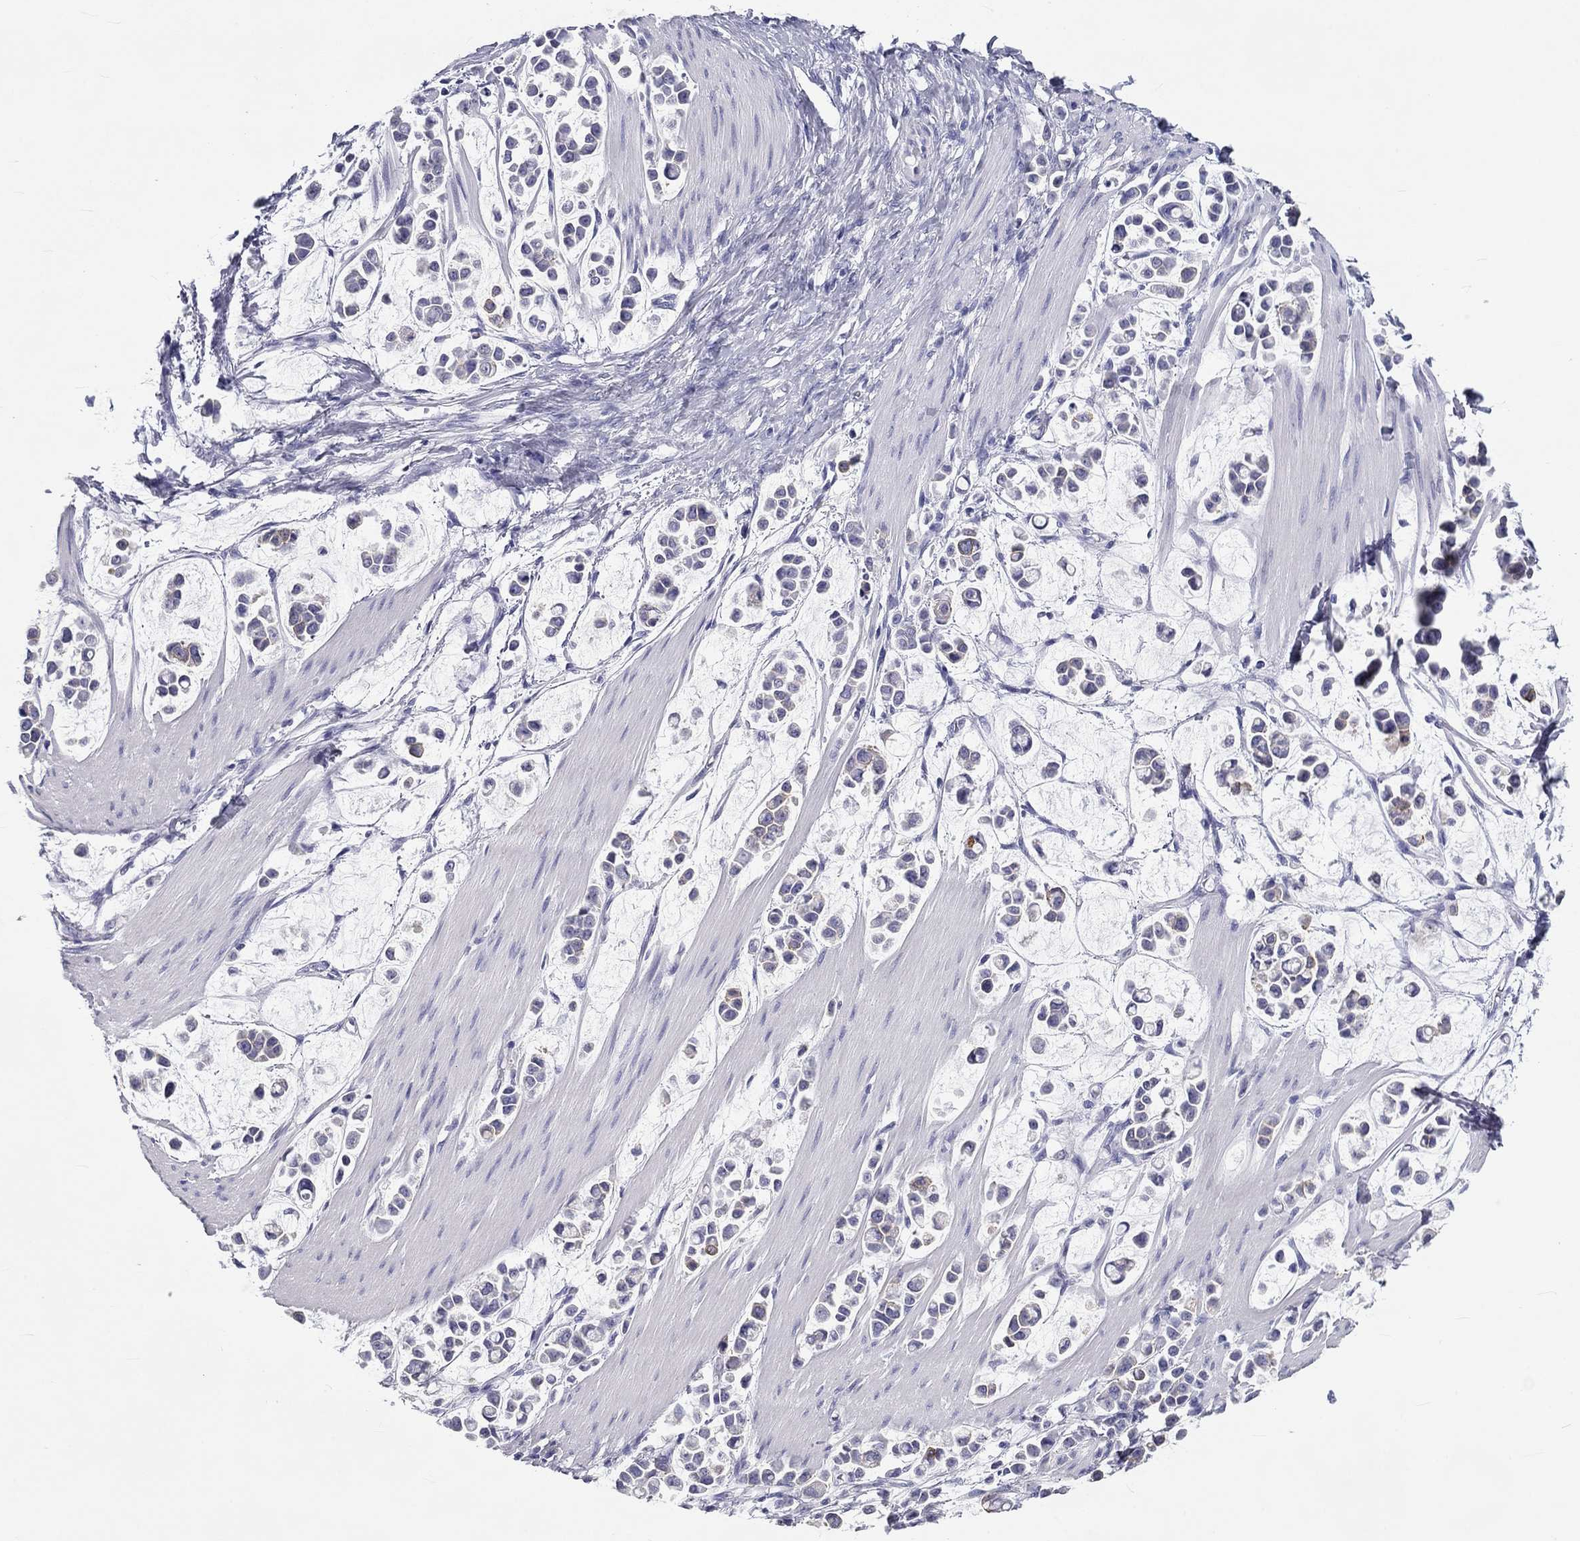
{"staining": {"intensity": "negative", "quantity": "none", "location": "none"}, "tissue": "stomach cancer", "cell_type": "Tumor cells", "image_type": "cancer", "snomed": [{"axis": "morphology", "description": "Adenocarcinoma, NOS"}, {"axis": "topography", "description": "Stomach"}], "caption": "There is no significant positivity in tumor cells of stomach cancer.", "gene": "DNALI1", "patient": {"sex": "male", "age": 82}}